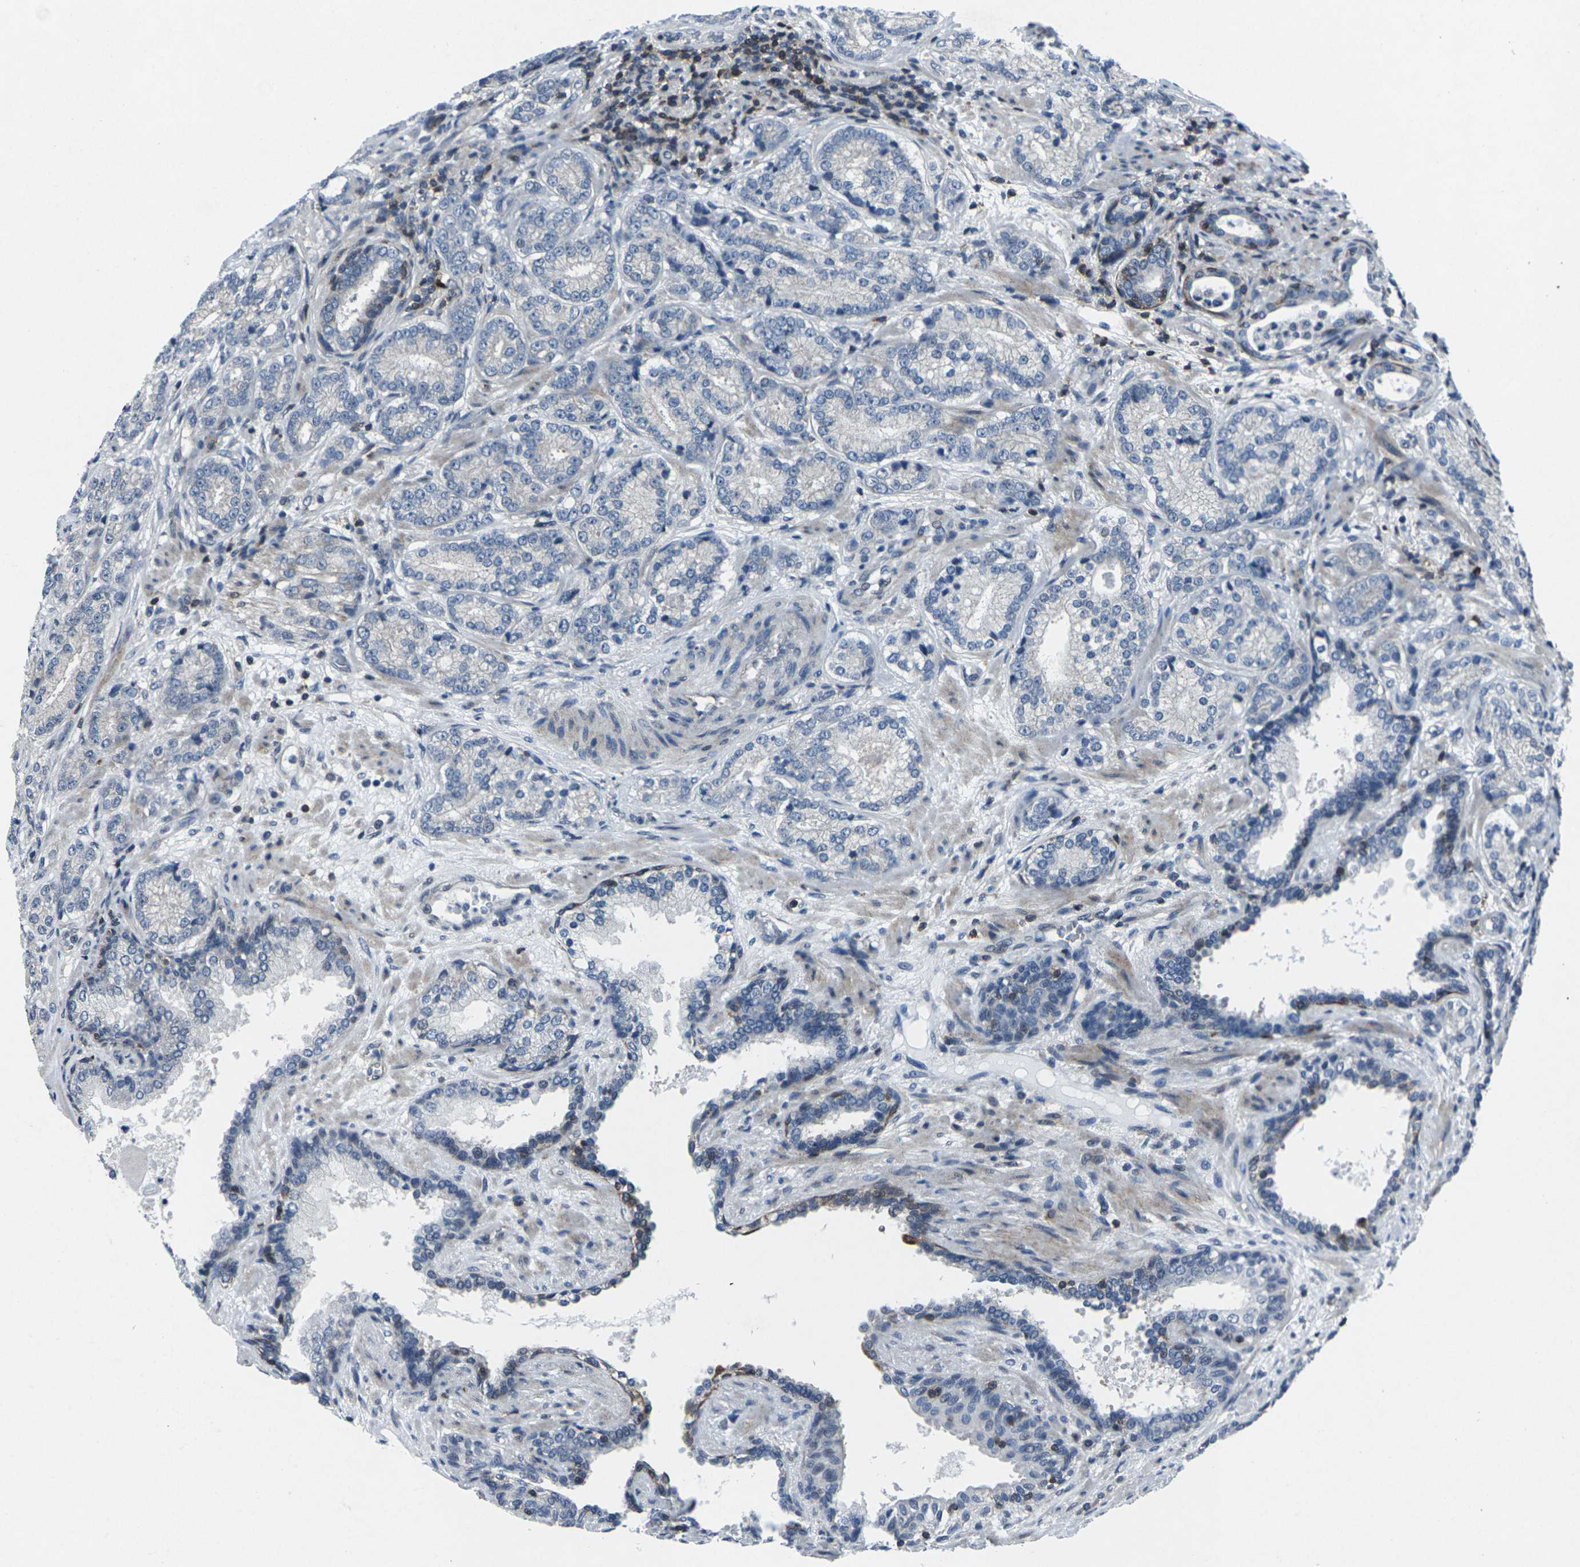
{"staining": {"intensity": "negative", "quantity": "none", "location": "none"}, "tissue": "prostate cancer", "cell_type": "Tumor cells", "image_type": "cancer", "snomed": [{"axis": "morphology", "description": "Adenocarcinoma, High grade"}, {"axis": "topography", "description": "Prostate"}], "caption": "An immunohistochemistry (IHC) micrograph of prostate cancer is shown. There is no staining in tumor cells of prostate cancer.", "gene": "STAT4", "patient": {"sex": "male", "age": 61}}